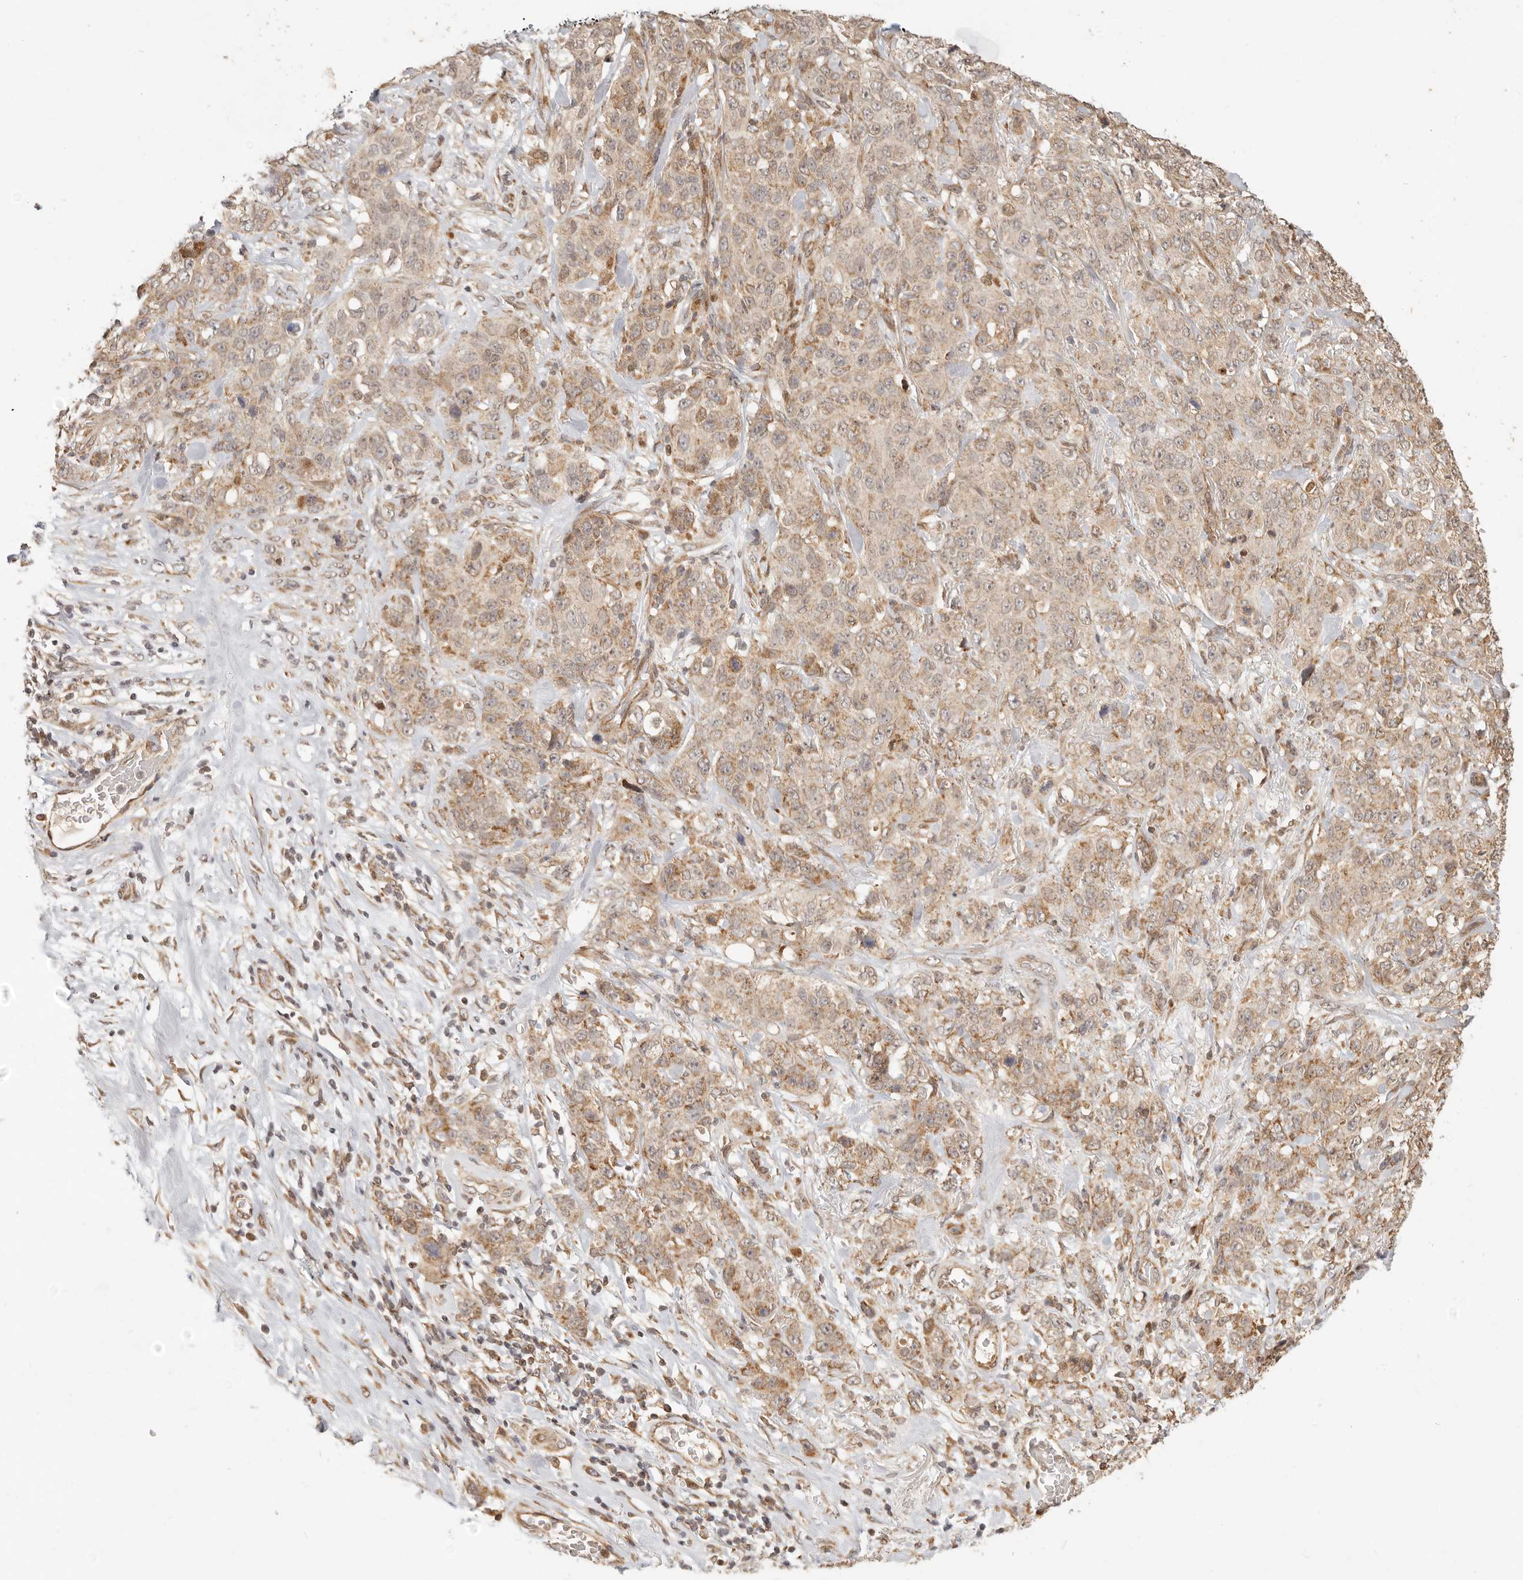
{"staining": {"intensity": "moderate", "quantity": ">75%", "location": "cytoplasmic/membranous"}, "tissue": "stomach cancer", "cell_type": "Tumor cells", "image_type": "cancer", "snomed": [{"axis": "morphology", "description": "Adenocarcinoma, NOS"}, {"axis": "topography", "description": "Stomach"}], "caption": "An image of adenocarcinoma (stomach) stained for a protein demonstrates moderate cytoplasmic/membranous brown staining in tumor cells.", "gene": "TIMM17A", "patient": {"sex": "male", "age": 48}}